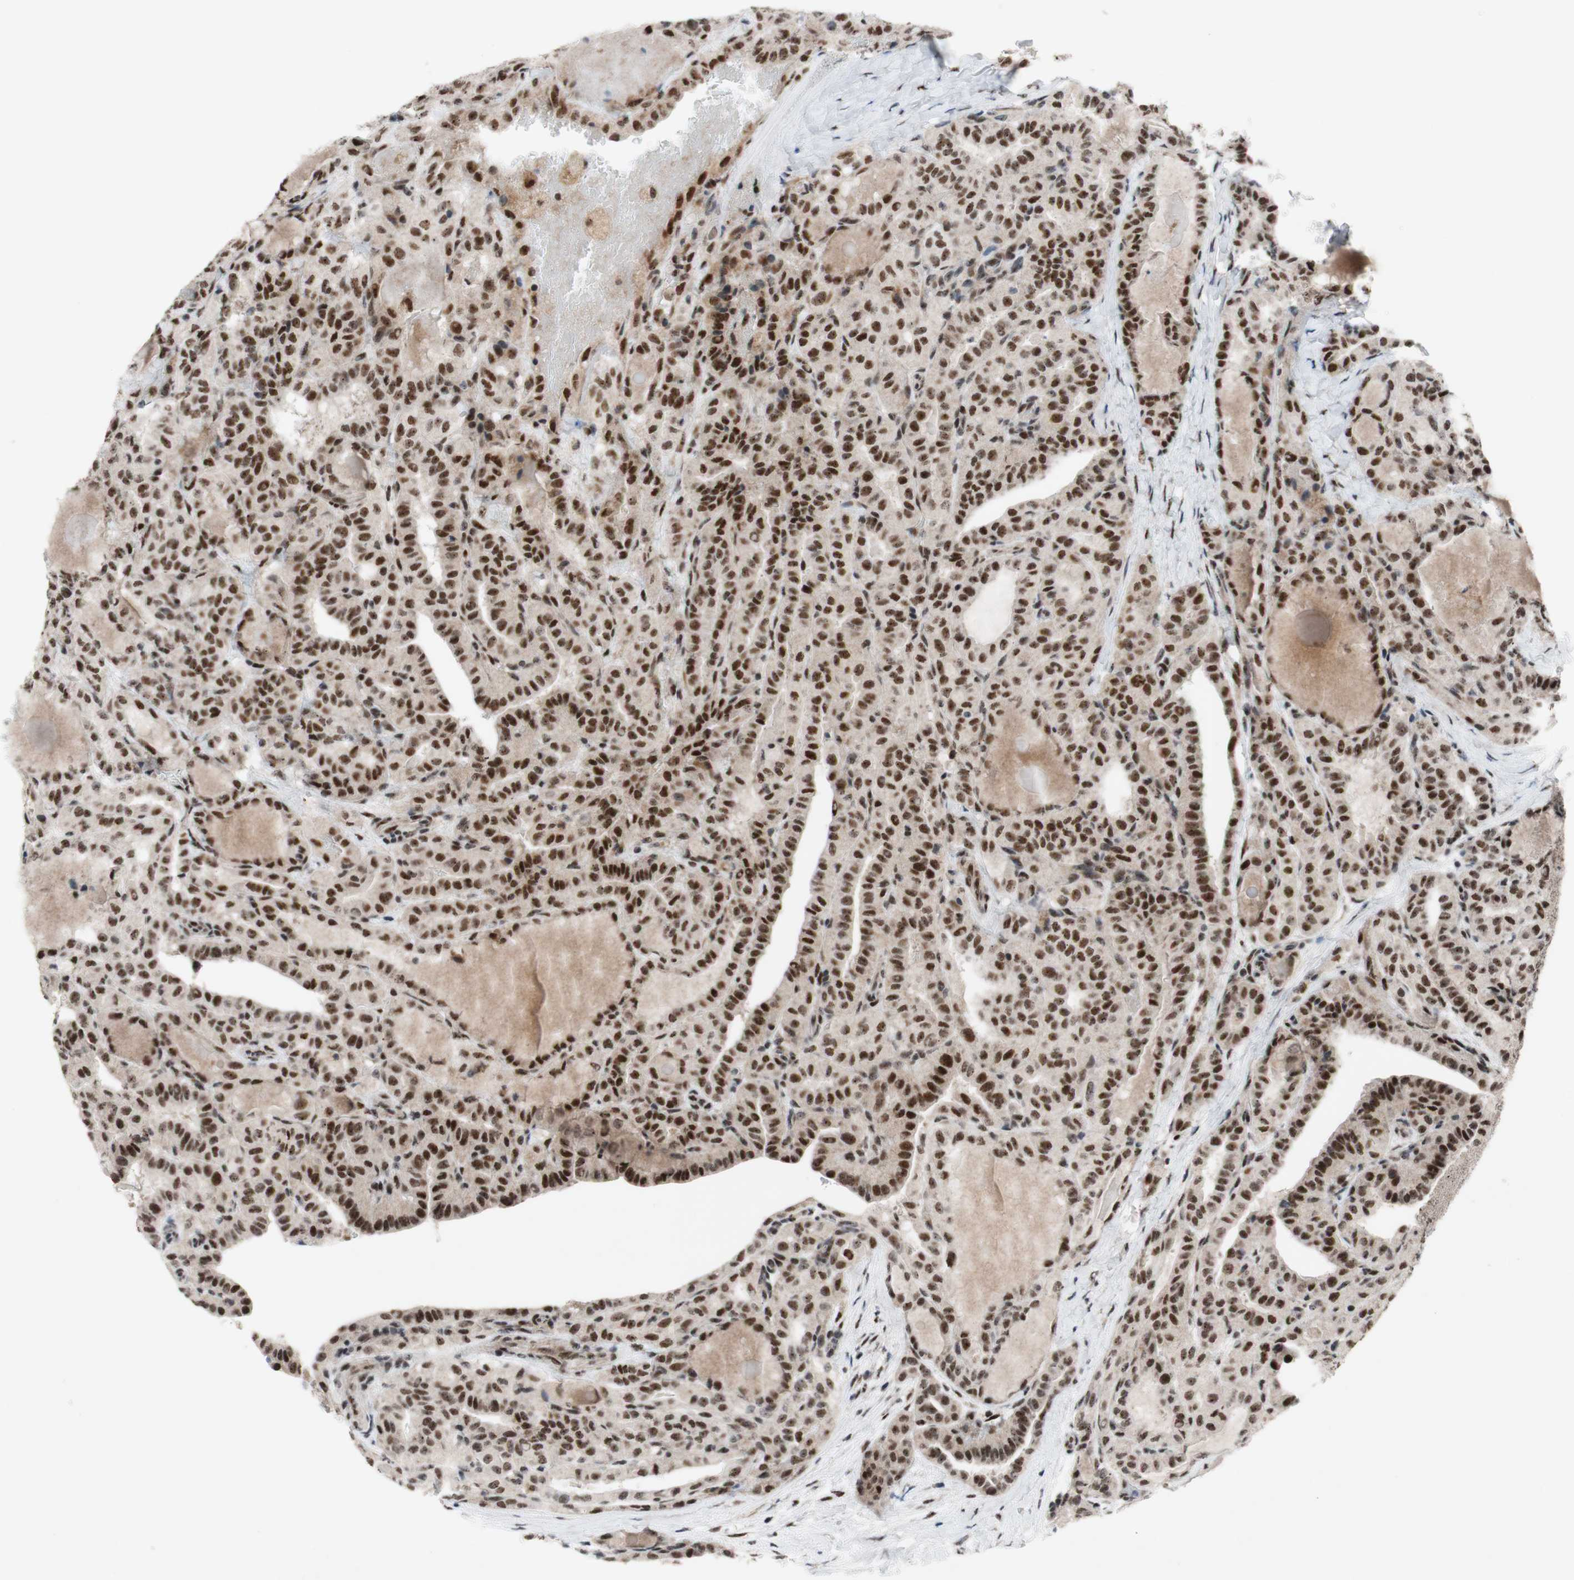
{"staining": {"intensity": "moderate", "quantity": ">75%", "location": "nuclear"}, "tissue": "thyroid cancer", "cell_type": "Tumor cells", "image_type": "cancer", "snomed": [{"axis": "morphology", "description": "Papillary adenocarcinoma, NOS"}, {"axis": "topography", "description": "Thyroid gland"}], "caption": "Brown immunohistochemical staining in thyroid cancer reveals moderate nuclear staining in about >75% of tumor cells. The staining was performed using DAB to visualize the protein expression in brown, while the nuclei were stained in blue with hematoxylin (Magnification: 20x).", "gene": "POLR1A", "patient": {"sex": "male", "age": 77}}